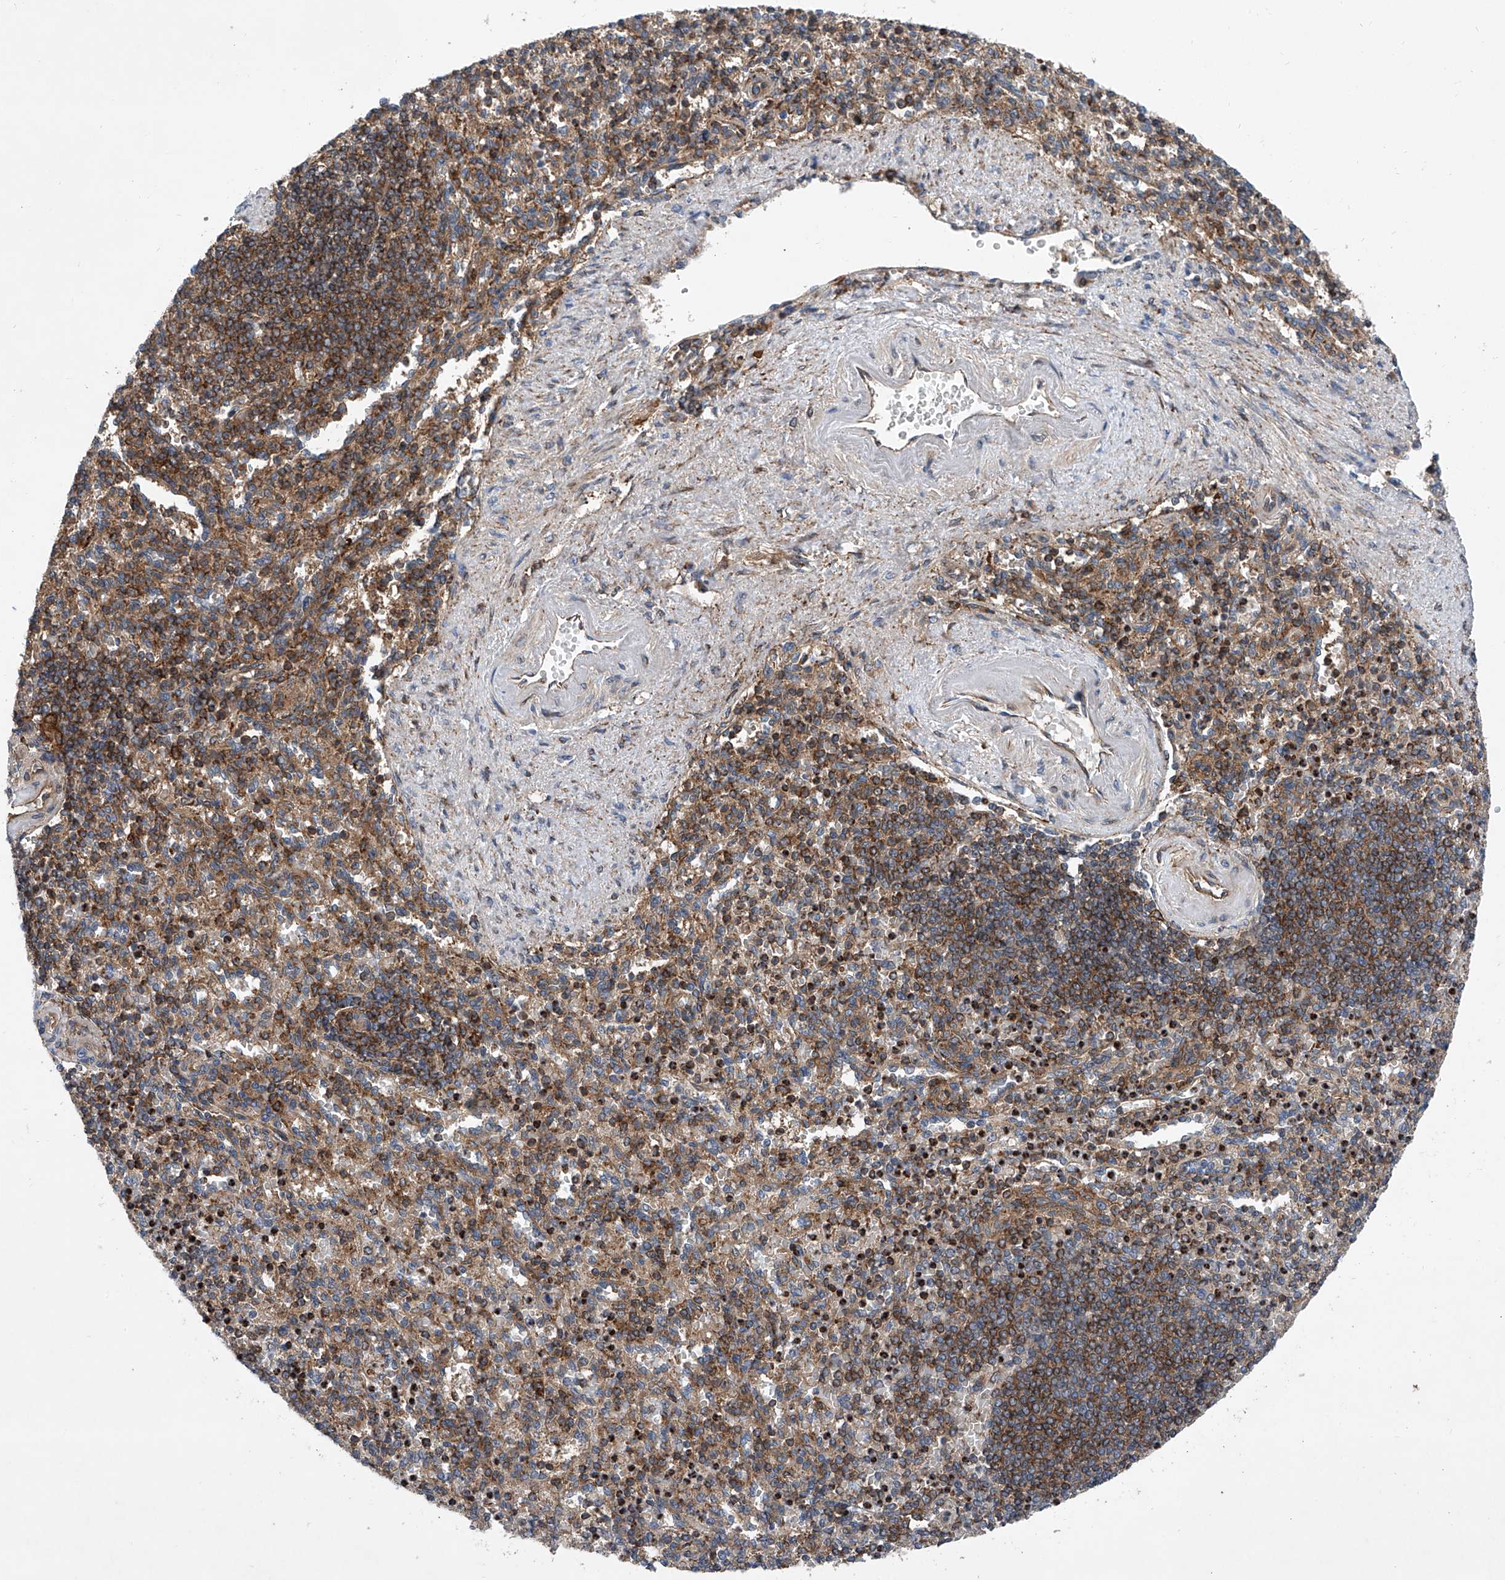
{"staining": {"intensity": "strong", "quantity": "25%-75%", "location": "cytoplasmic/membranous"}, "tissue": "spleen", "cell_type": "Cells in red pulp", "image_type": "normal", "snomed": [{"axis": "morphology", "description": "Normal tissue, NOS"}, {"axis": "topography", "description": "Spleen"}], "caption": "Spleen stained with DAB (3,3'-diaminobenzidine) IHC shows high levels of strong cytoplasmic/membranous staining in approximately 25%-75% of cells in red pulp.", "gene": "SMAP1", "patient": {"sex": "female", "age": 74}}